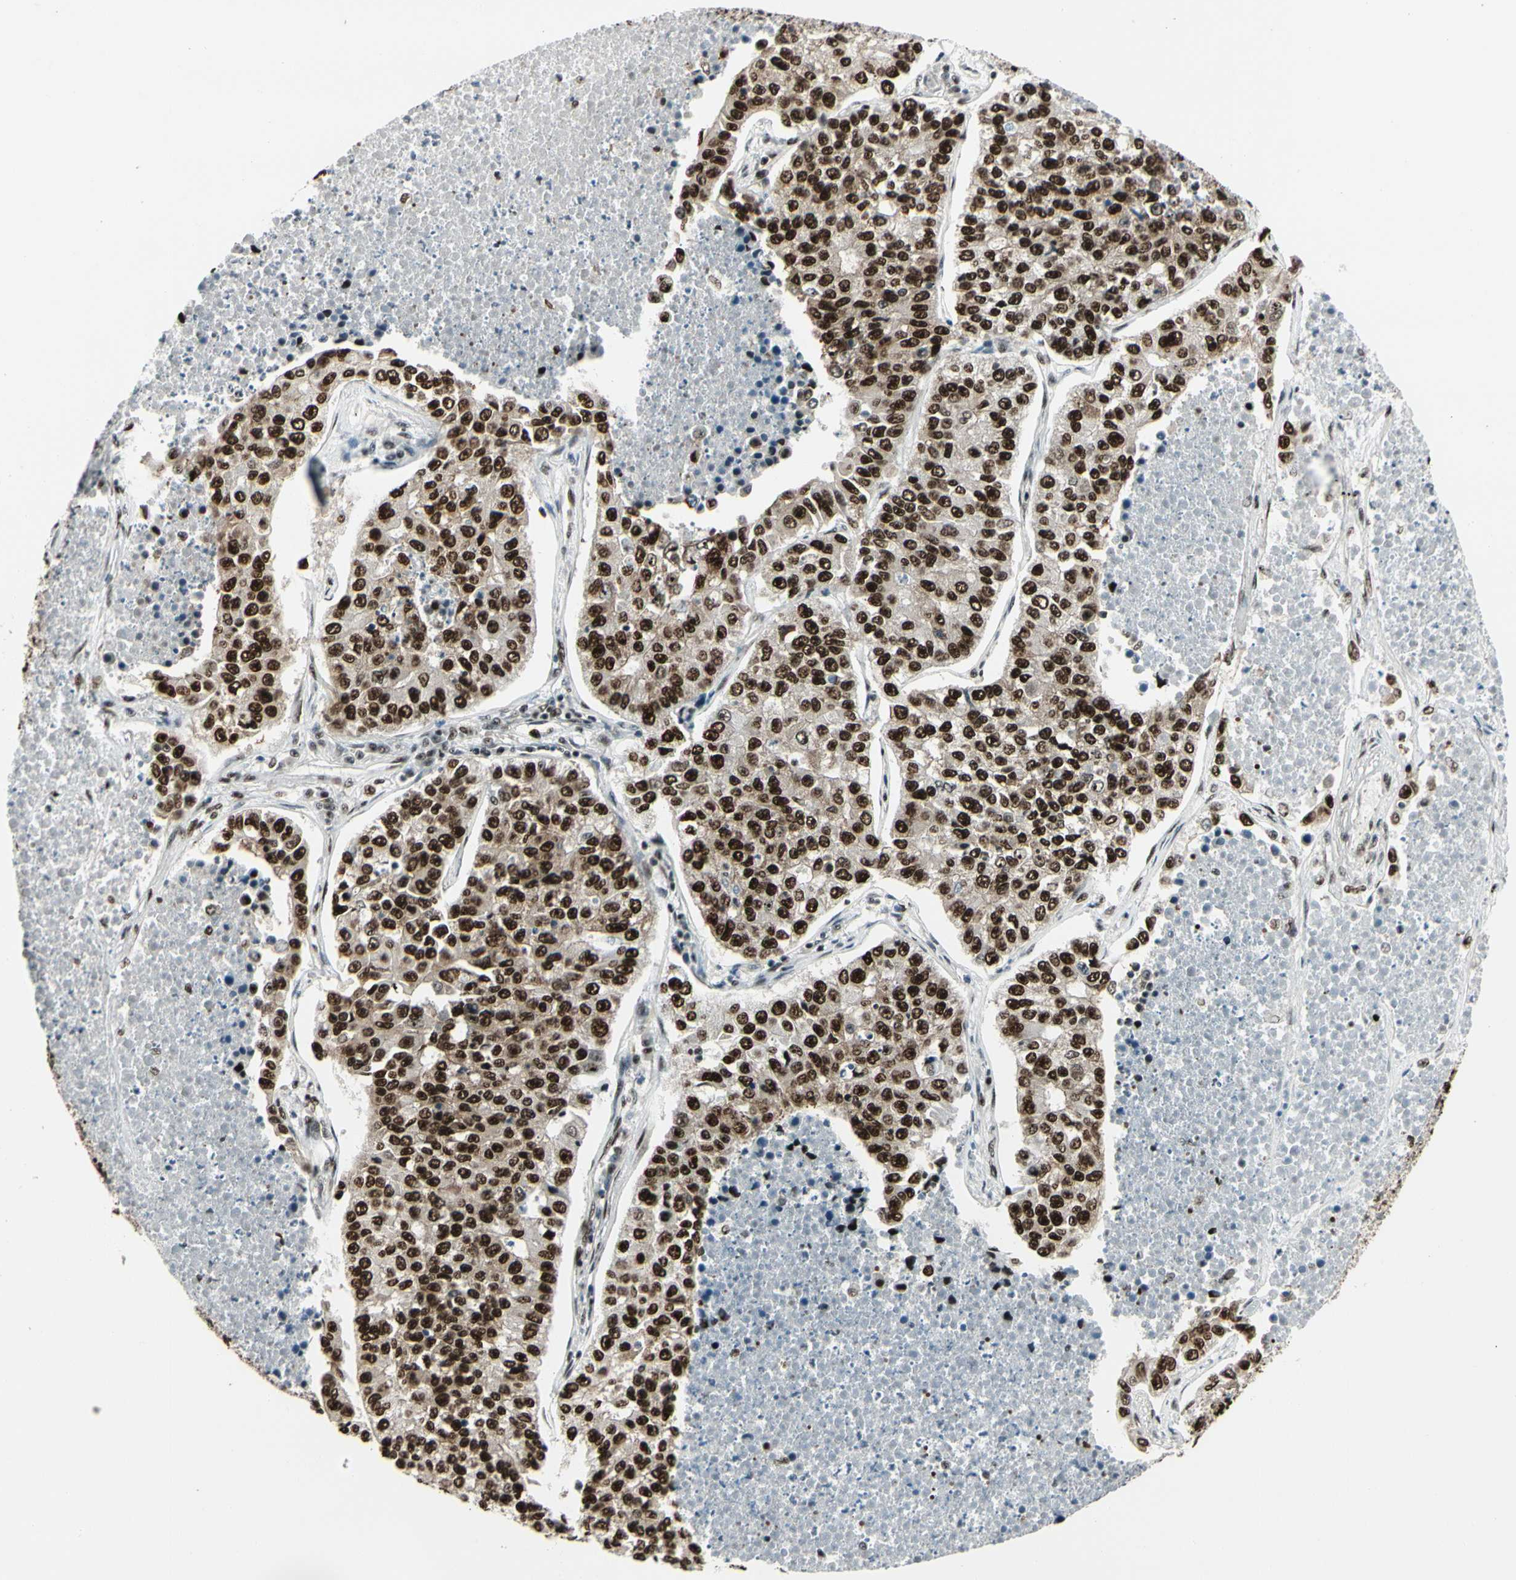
{"staining": {"intensity": "strong", "quantity": ">75%", "location": "nuclear"}, "tissue": "lung cancer", "cell_type": "Tumor cells", "image_type": "cancer", "snomed": [{"axis": "morphology", "description": "Adenocarcinoma, NOS"}, {"axis": "topography", "description": "Lung"}], "caption": "Brown immunohistochemical staining in human lung adenocarcinoma shows strong nuclear expression in approximately >75% of tumor cells. The staining was performed using DAB, with brown indicating positive protein expression. Nuclei are stained blue with hematoxylin.", "gene": "HEXIM1", "patient": {"sex": "male", "age": 49}}